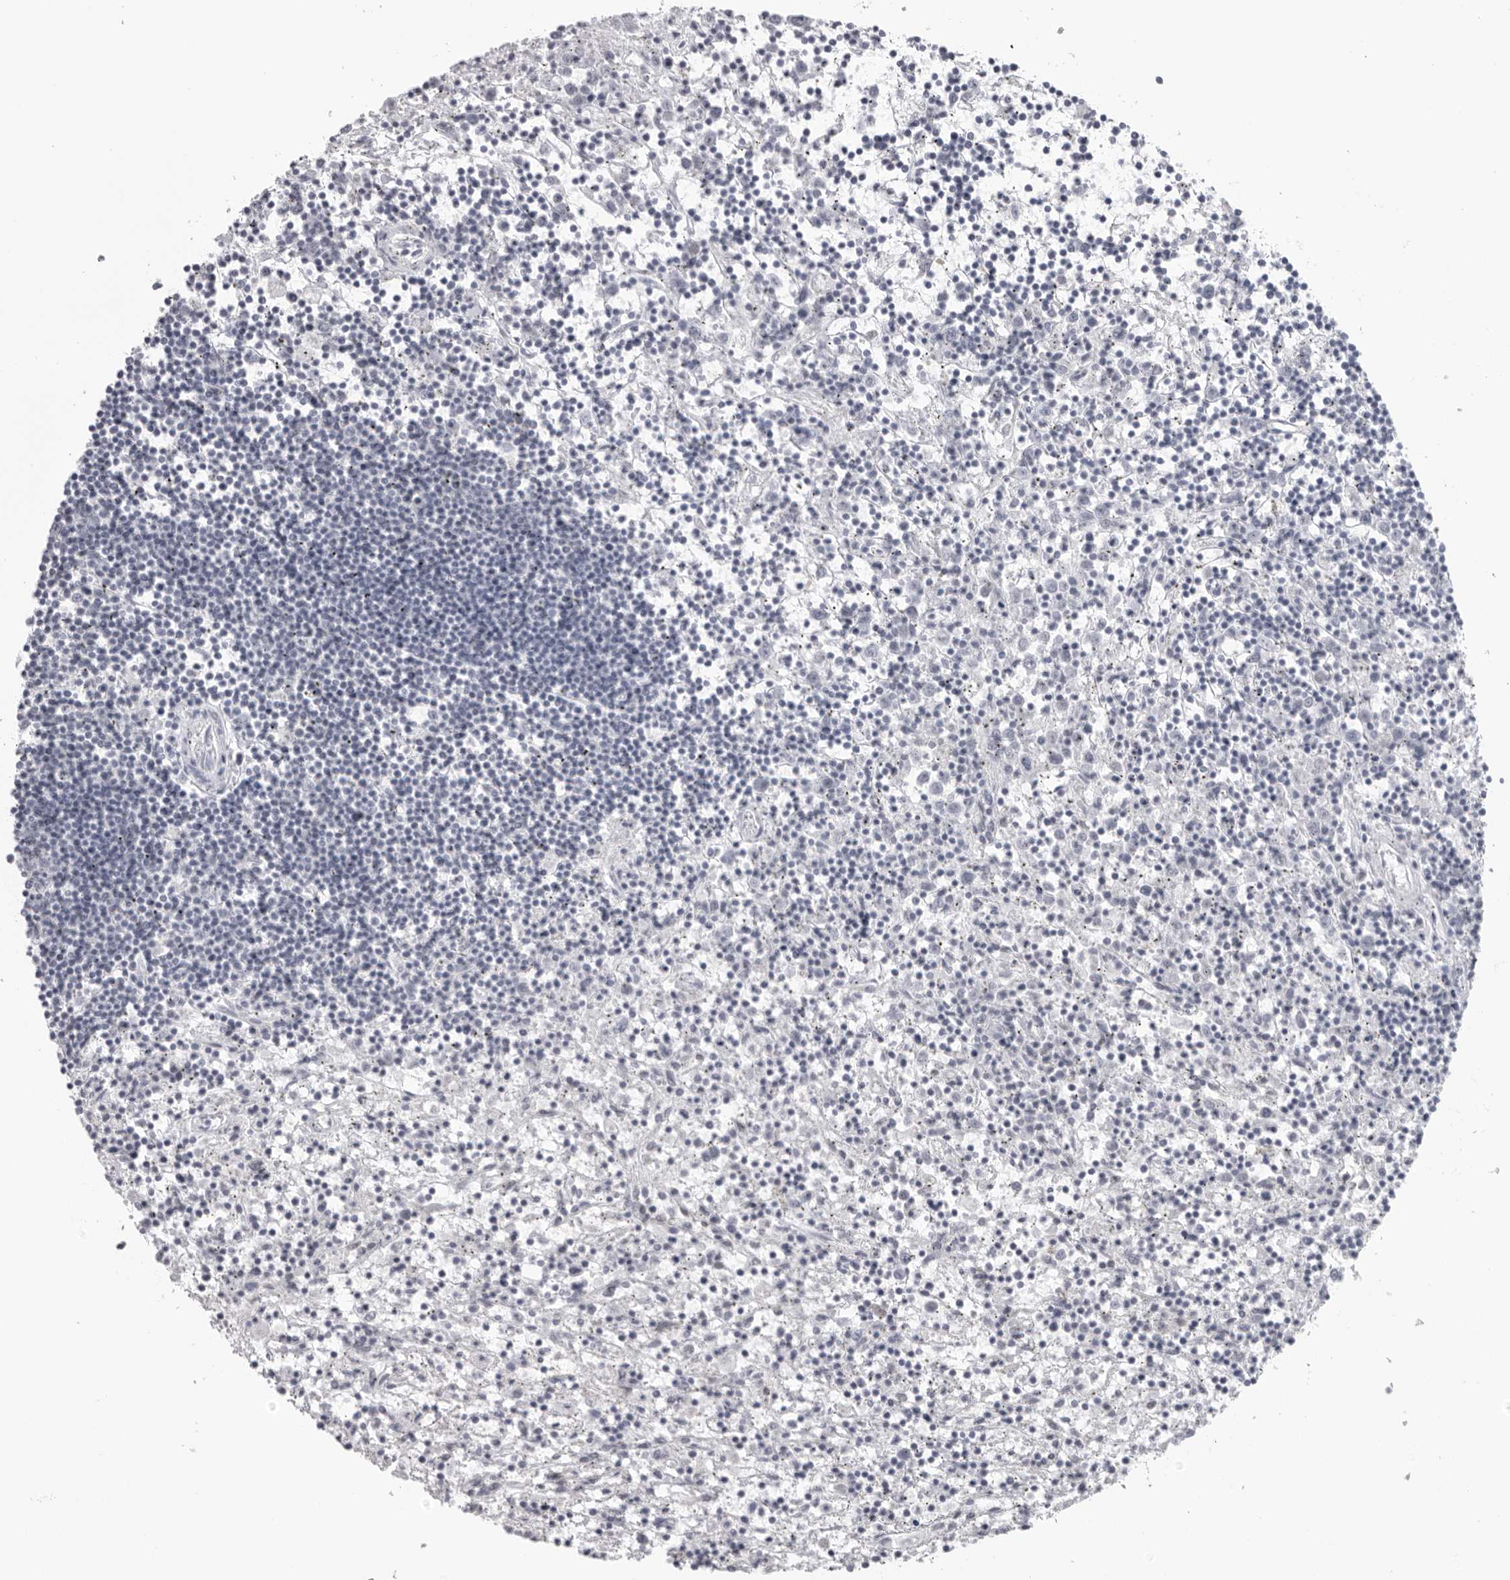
{"staining": {"intensity": "negative", "quantity": "none", "location": "none"}, "tissue": "lymphoma", "cell_type": "Tumor cells", "image_type": "cancer", "snomed": [{"axis": "morphology", "description": "Malignant lymphoma, non-Hodgkin's type, Low grade"}, {"axis": "topography", "description": "Spleen"}], "caption": "The histopathology image demonstrates no significant positivity in tumor cells of lymphoma.", "gene": "ESPN", "patient": {"sex": "male", "age": 76}}